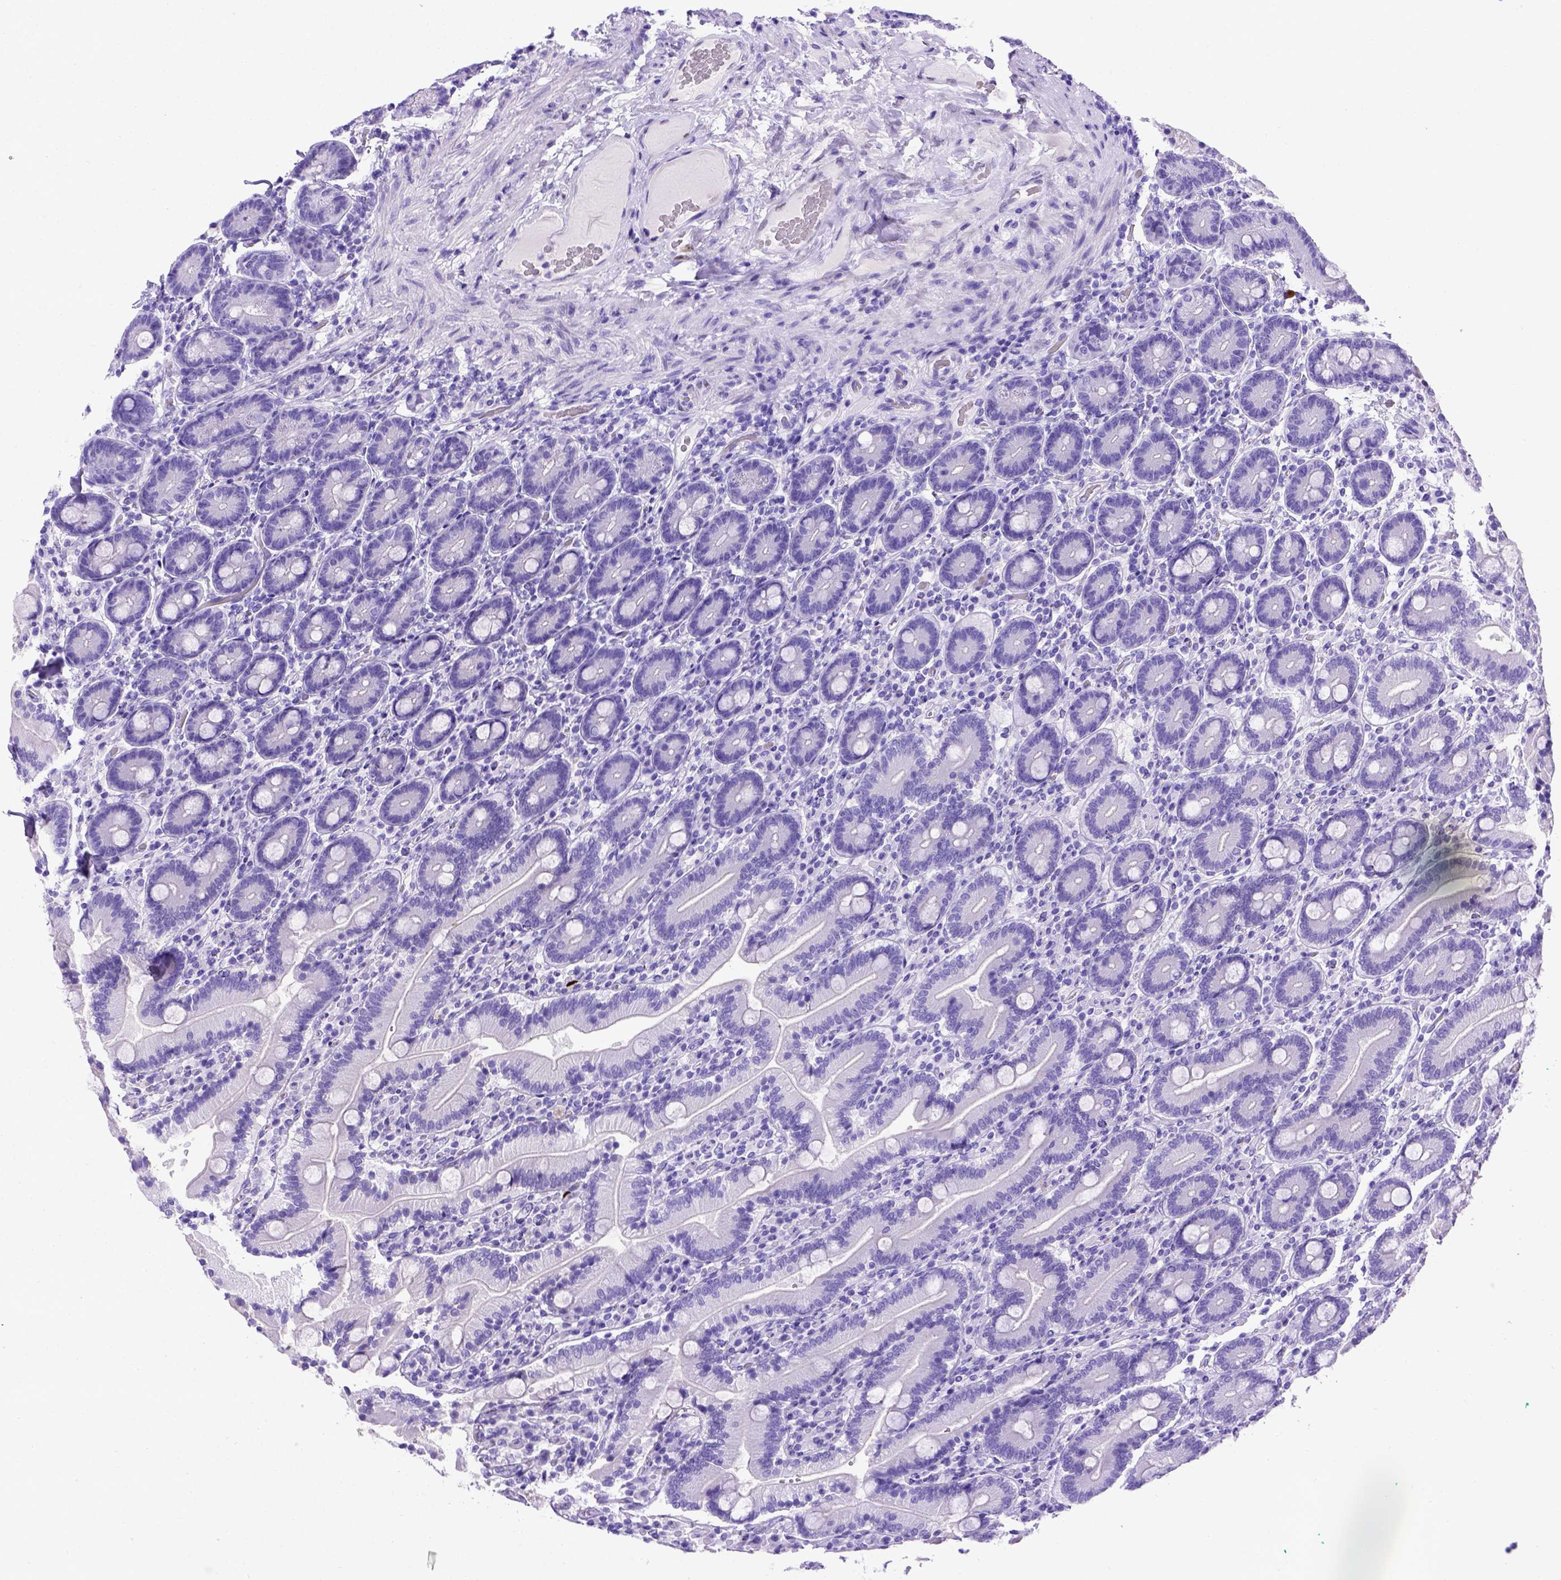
{"staining": {"intensity": "negative", "quantity": "none", "location": "none"}, "tissue": "duodenum", "cell_type": "Glandular cells", "image_type": "normal", "snomed": [{"axis": "morphology", "description": "Normal tissue, NOS"}, {"axis": "topography", "description": "Duodenum"}], "caption": "Benign duodenum was stained to show a protein in brown. There is no significant positivity in glandular cells. Nuclei are stained in blue.", "gene": "MEOX2", "patient": {"sex": "female", "age": 62}}